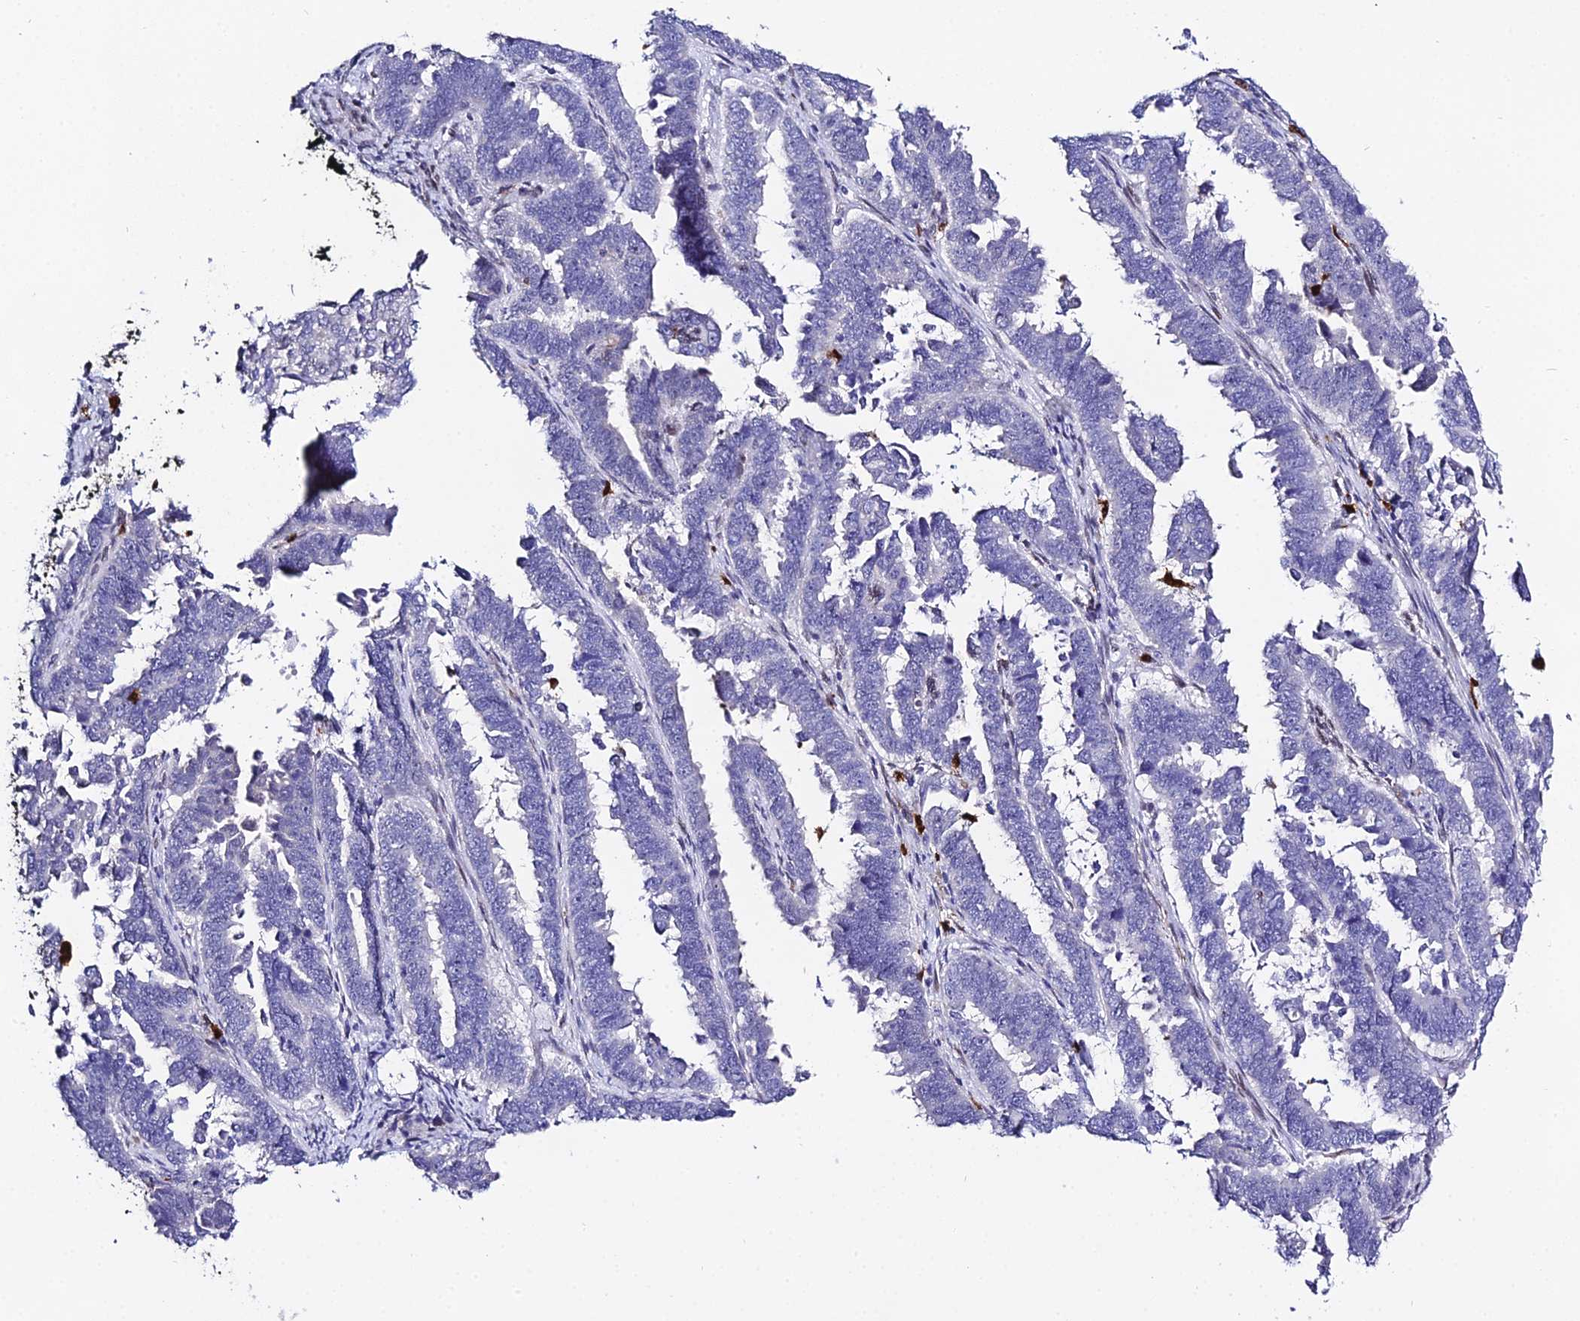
{"staining": {"intensity": "negative", "quantity": "none", "location": "none"}, "tissue": "endometrial cancer", "cell_type": "Tumor cells", "image_type": "cancer", "snomed": [{"axis": "morphology", "description": "Adenocarcinoma, NOS"}, {"axis": "topography", "description": "Endometrium"}], "caption": "An IHC image of endometrial adenocarcinoma is shown. There is no staining in tumor cells of endometrial adenocarcinoma.", "gene": "MCM10", "patient": {"sex": "female", "age": 75}}